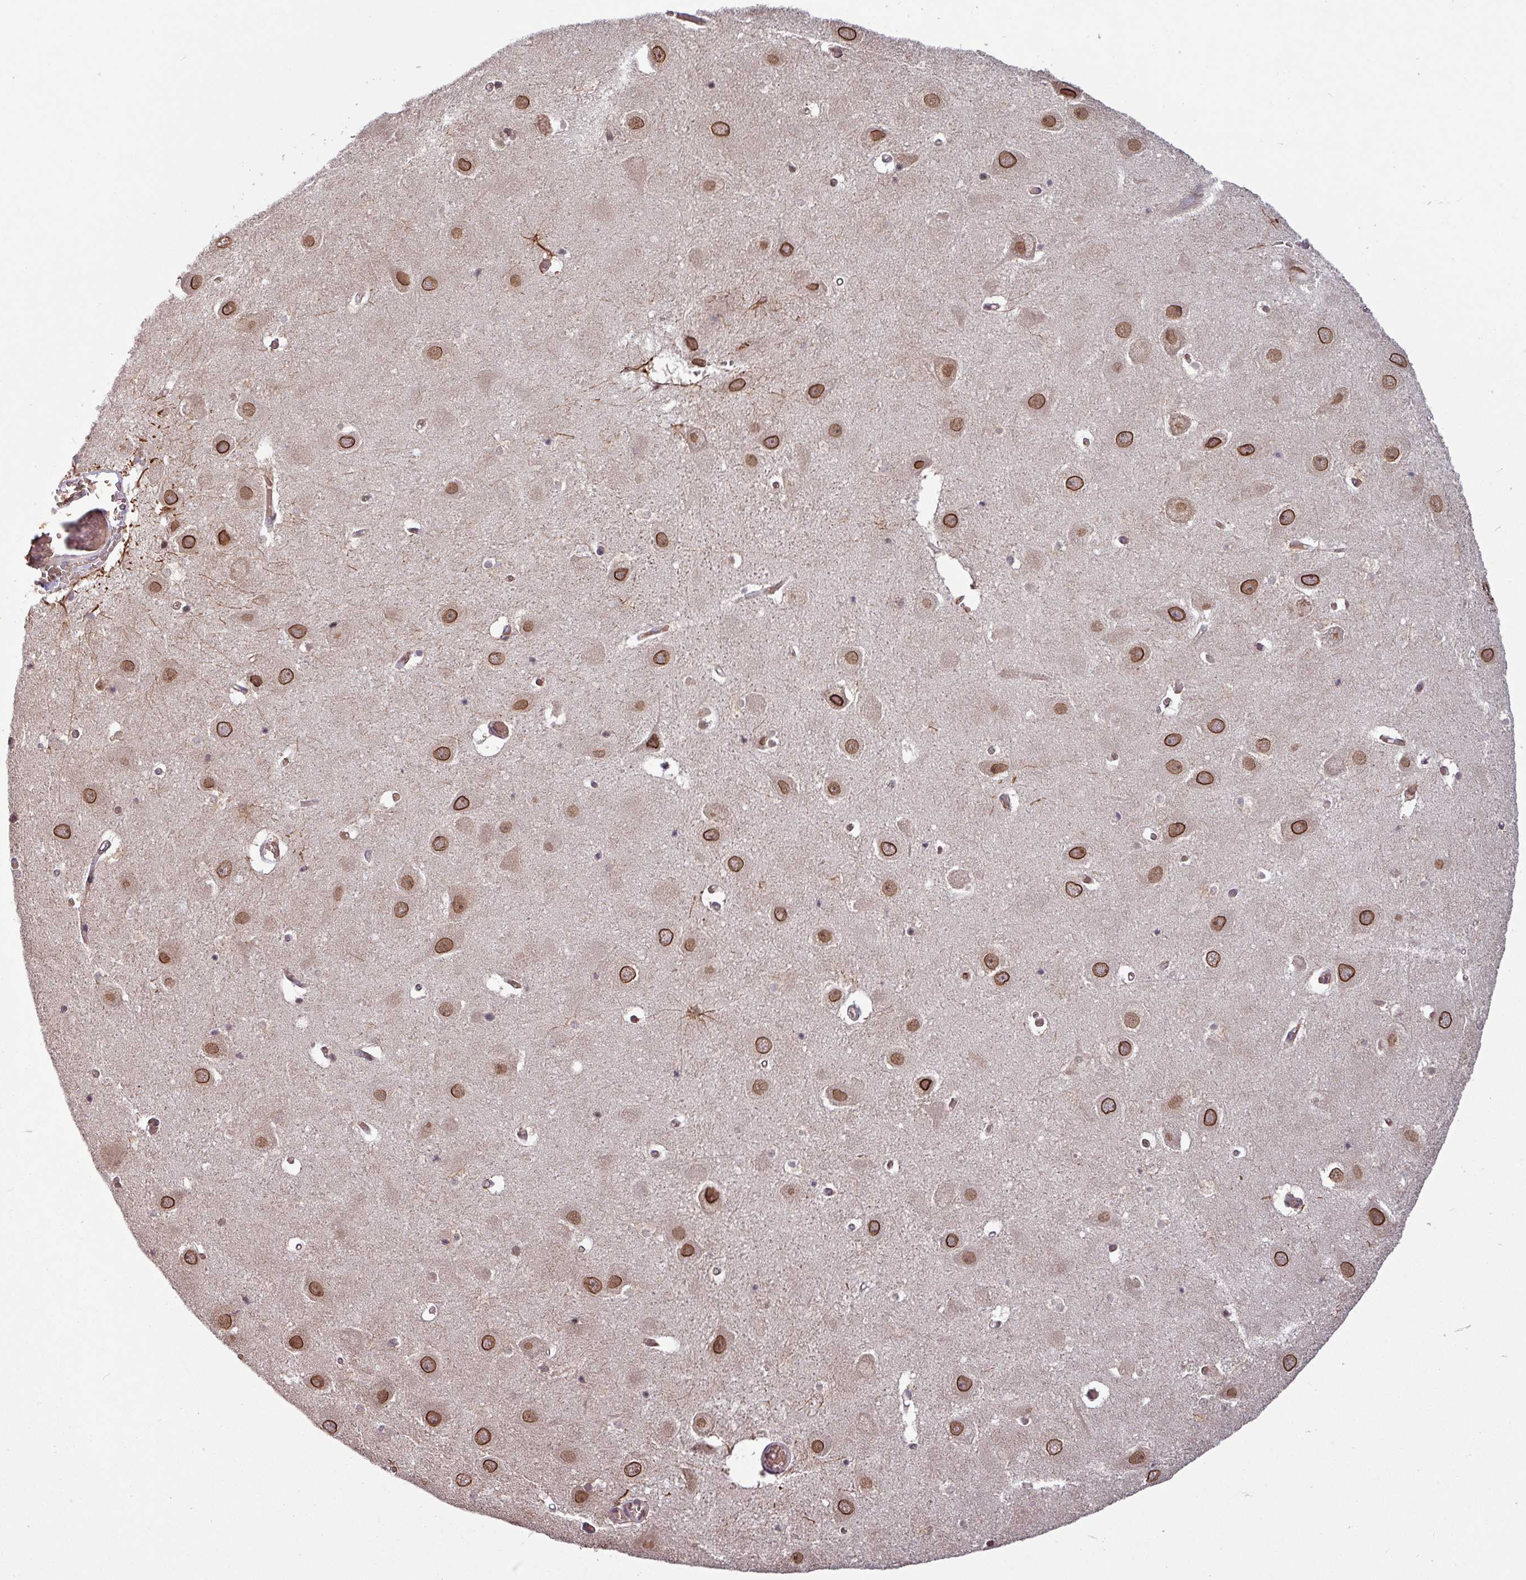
{"staining": {"intensity": "weak", "quantity": "<25%", "location": "nuclear"}, "tissue": "hippocampus", "cell_type": "Glial cells", "image_type": "normal", "snomed": [{"axis": "morphology", "description": "Normal tissue, NOS"}, {"axis": "topography", "description": "Hippocampus"}], "caption": "Human hippocampus stained for a protein using immunohistochemistry (IHC) reveals no expression in glial cells.", "gene": "RBM4B", "patient": {"sex": "female", "age": 52}}